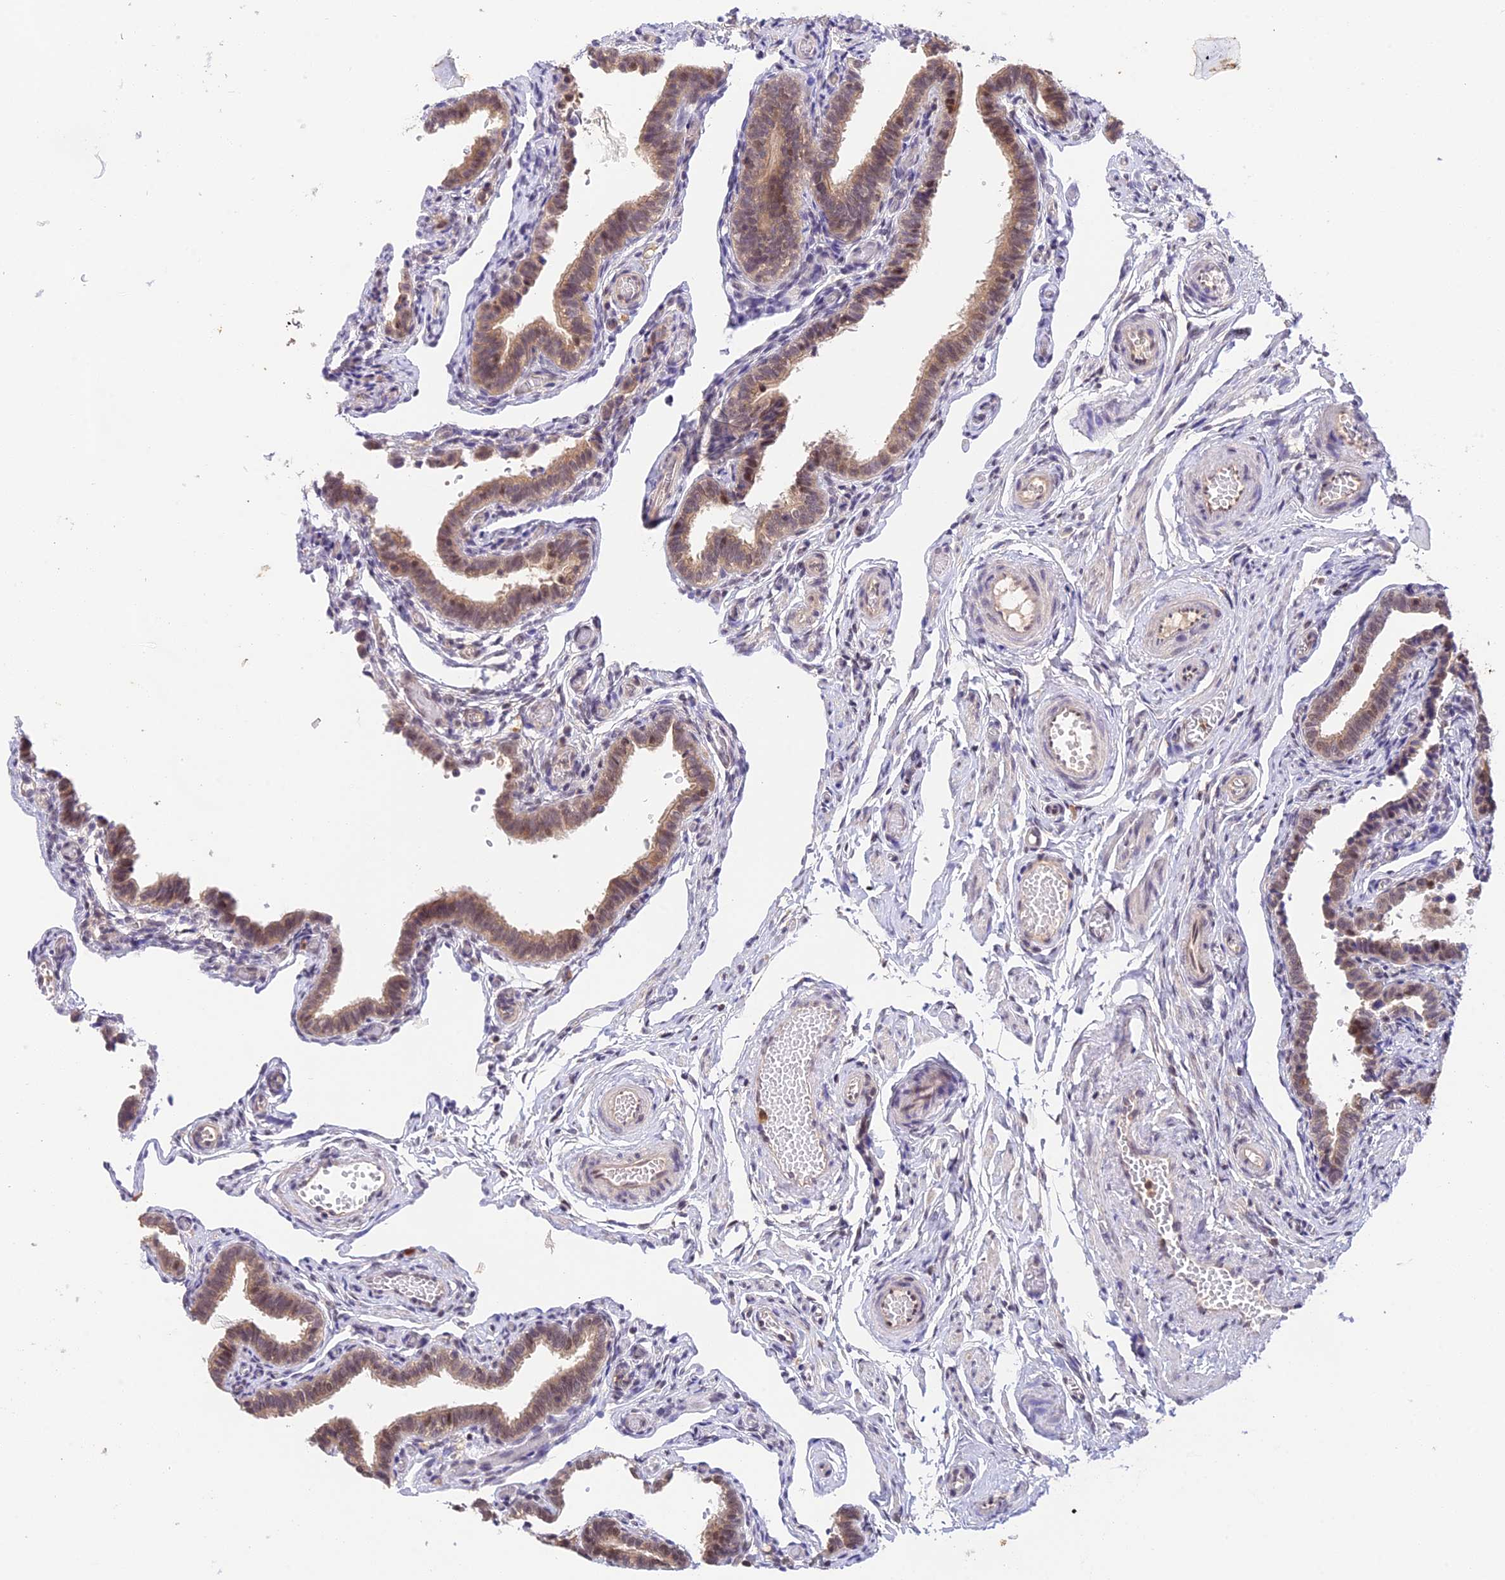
{"staining": {"intensity": "moderate", "quantity": "25%-75%", "location": "cytoplasmic/membranous,nuclear"}, "tissue": "fallopian tube", "cell_type": "Glandular cells", "image_type": "normal", "snomed": [{"axis": "morphology", "description": "Normal tissue, NOS"}, {"axis": "topography", "description": "Fallopian tube"}], "caption": "Immunohistochemistry of normal fallopian tube shows medium levels of moderate cytoplasmic/membranous,nuclear staining in about 25%-75% of glandular cells. The staining is performed using DAB (3,3'-diaminobenzidine) brown chromogen to label protein expression. The nuclei are counter-stained blue using hematoxylin.", "gene": "PEX16", "patient": {"sex": "female", "age": 36}}